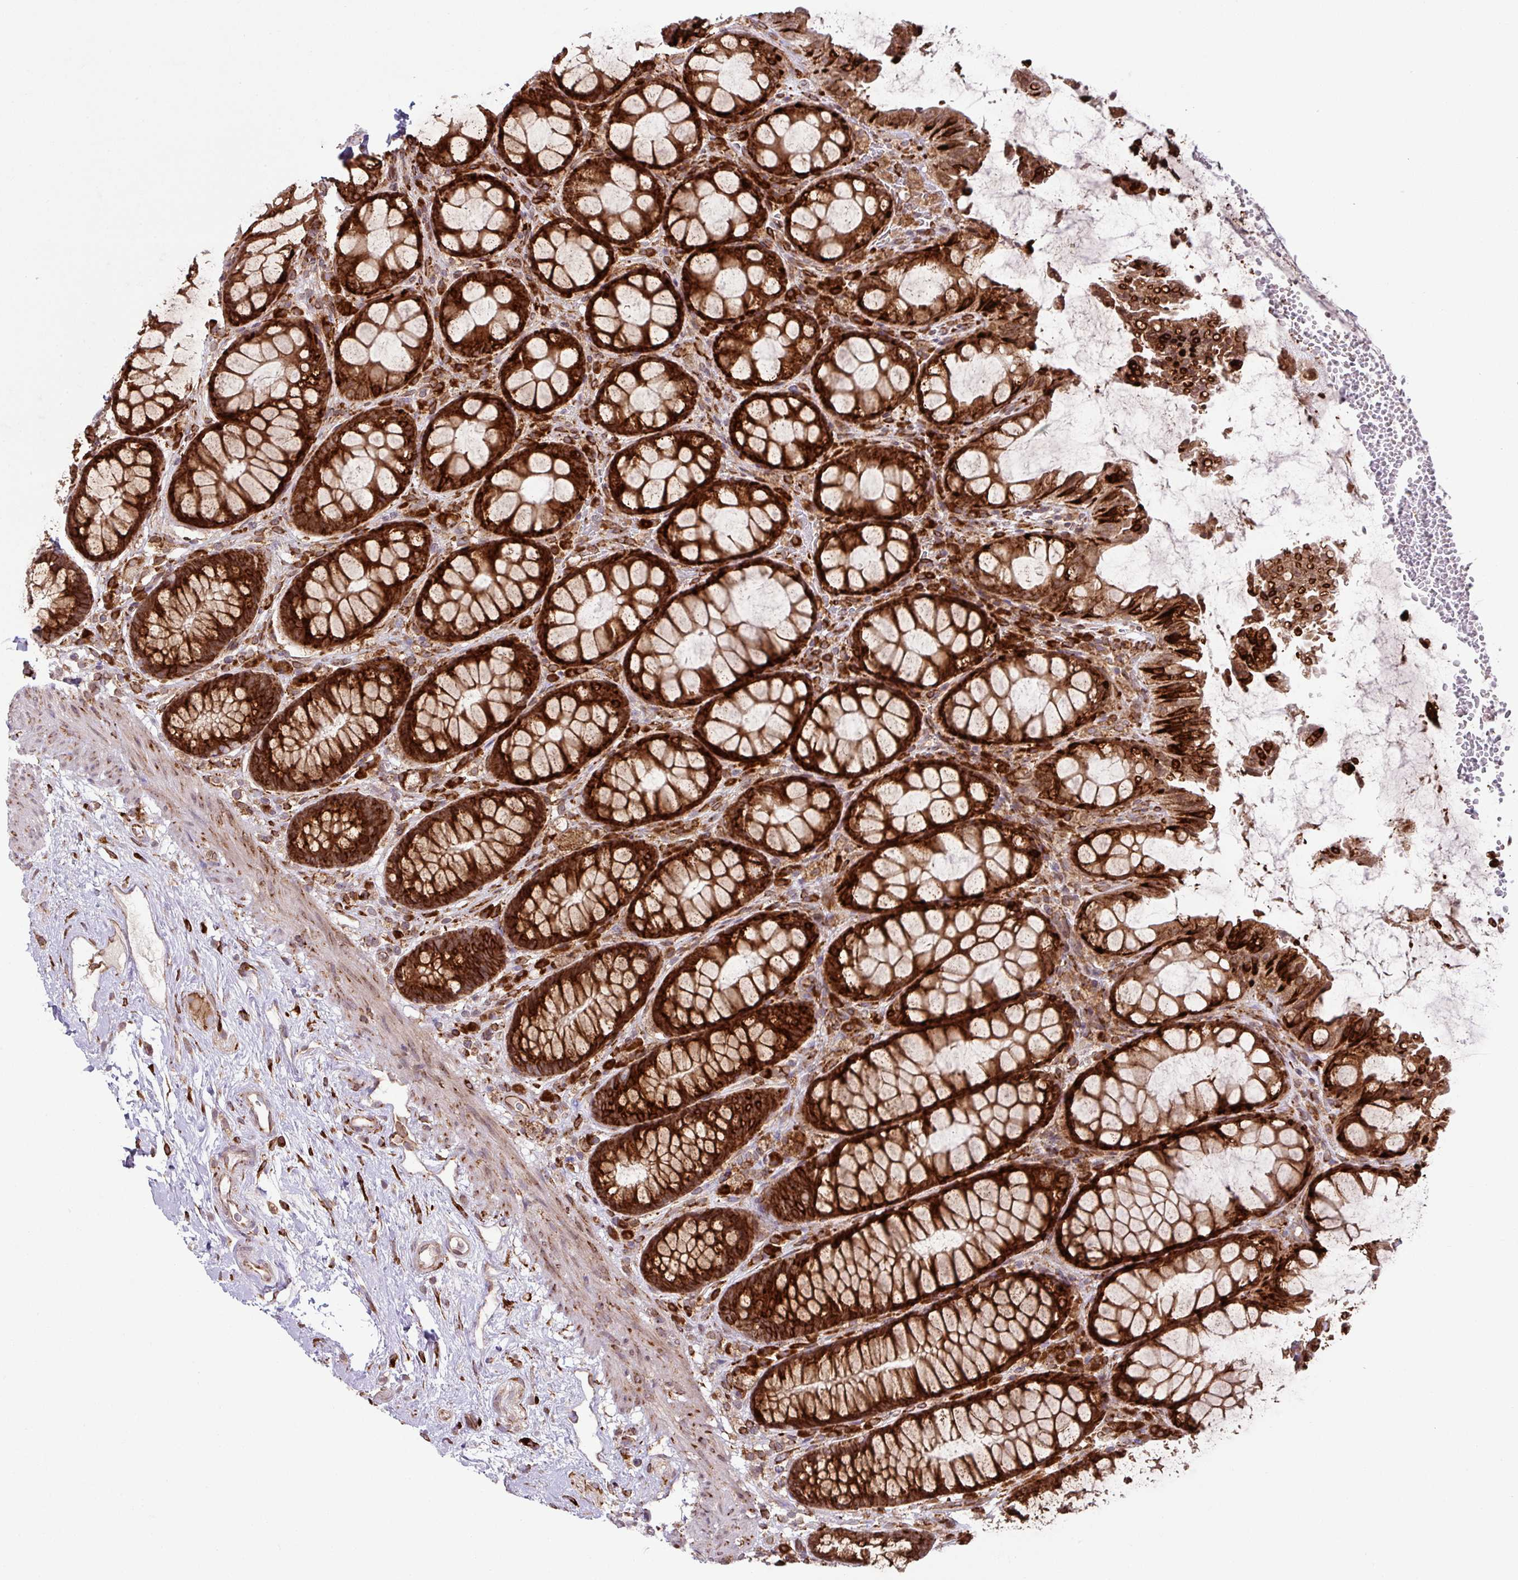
{"staining": {"intensity": "strong", "quantity": ">75%", "location": "cytoplasmic/membranous"}, "tissue": "rectum", "cell_type": "Glandular cells", "image_type": "normal", "snomed": [{"axis": "morphology", "description": "Normal tissue, NOS"}, {"axis": "topography", "description": "Rectum"}], "caption": "Immunohistochemical staining of normal human rectum exhibits strong cytoplasmic/membranous protein expression in approximately >75% of glandular cells.", "gene": "SLC39A7", "patient": {"sex": "female", "age": 67}}